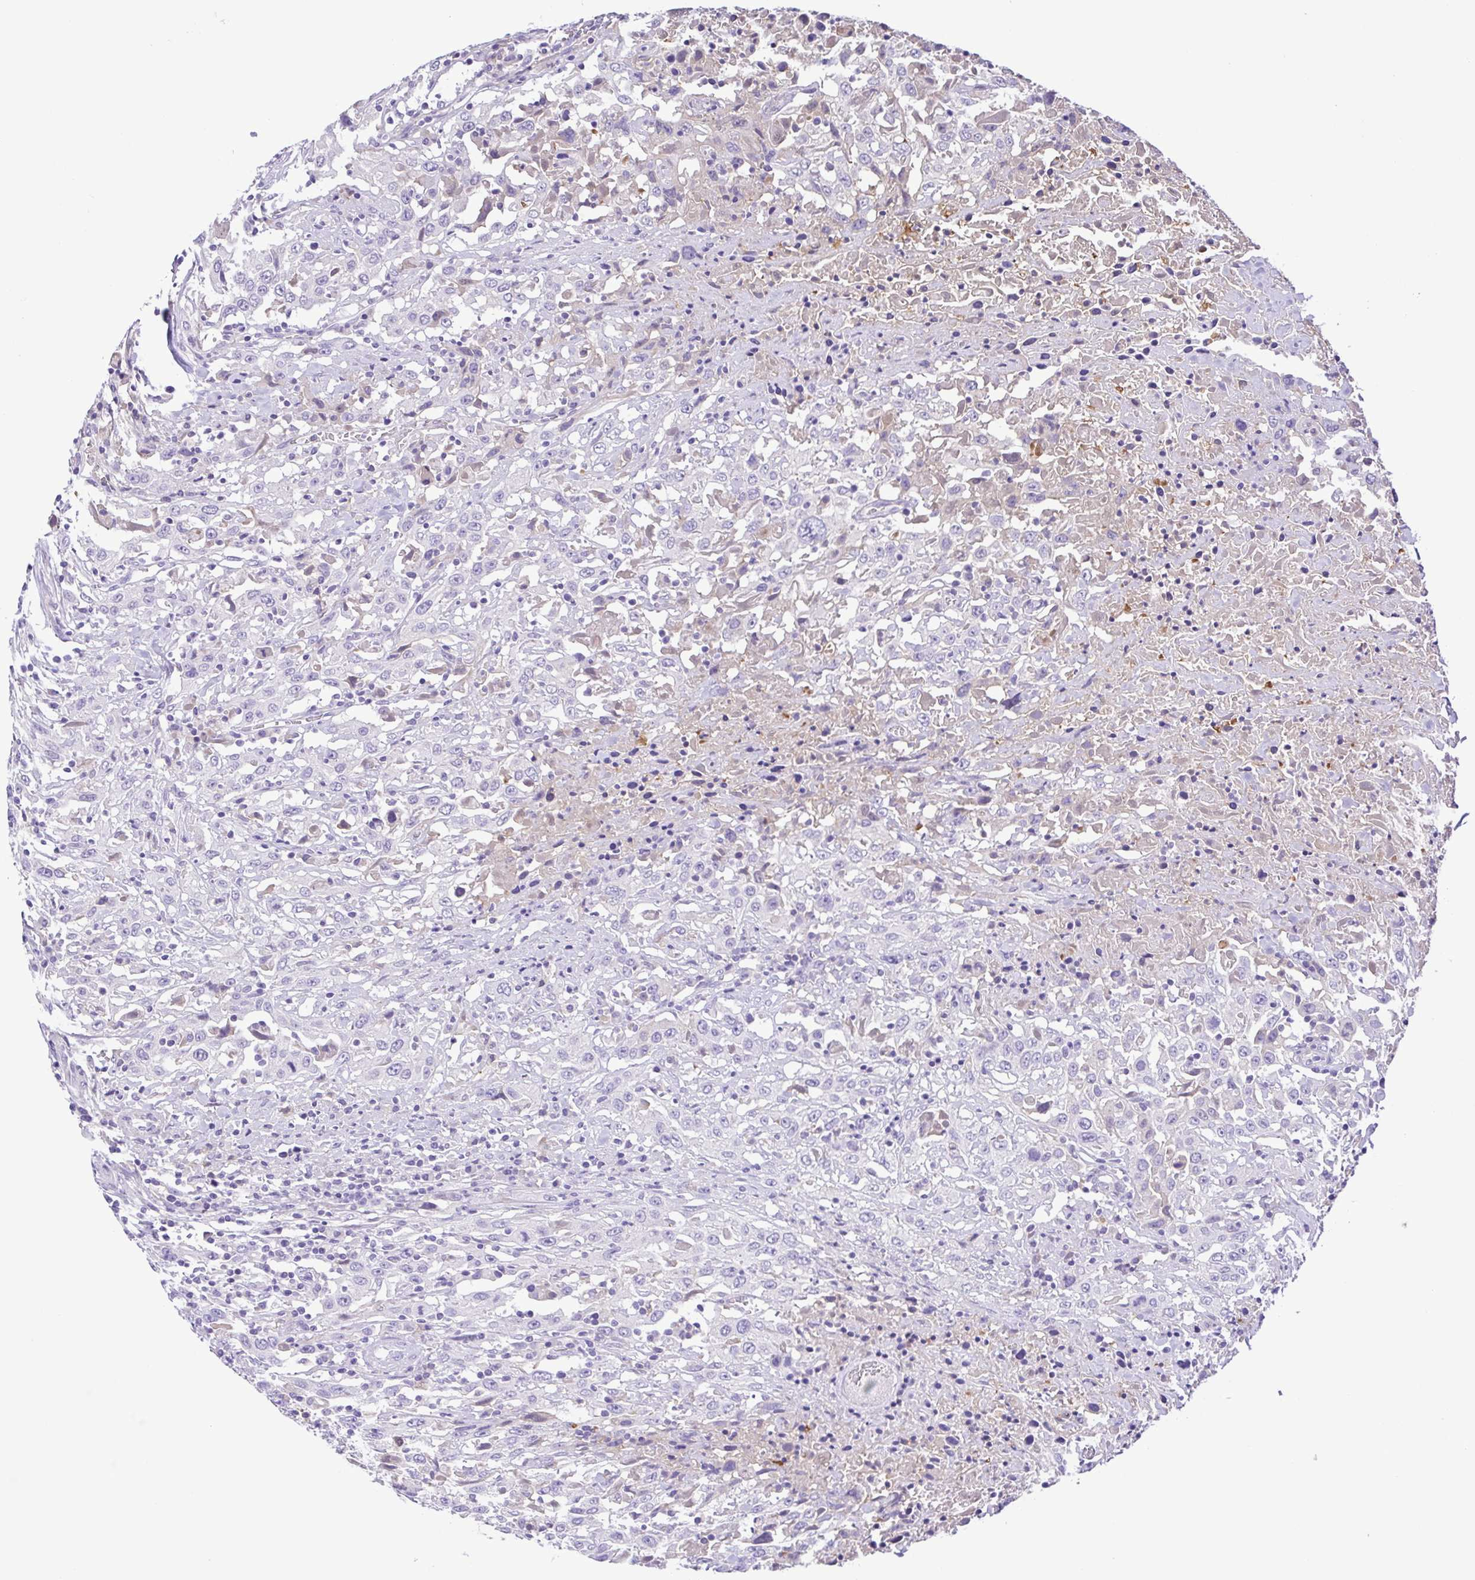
{"staining": {"intensity": "negative", "quantity": "none", "location": "none"}, "tissue": "urothelial cancer", "cell_type": "Tumor cells", "image_type": "cancer", "snomed": [{"axis": "morphology", "description": "Urothelial carcinoma, High grade"}, {"axis": "topography", "description": "Urinary bladder"}], "caption": "Image shows no significant protein expression in tumor cells of high-grade urothelial carcinoma.", "gene": "IGFL1", "patient": {"sex": "male", "age": 61}}